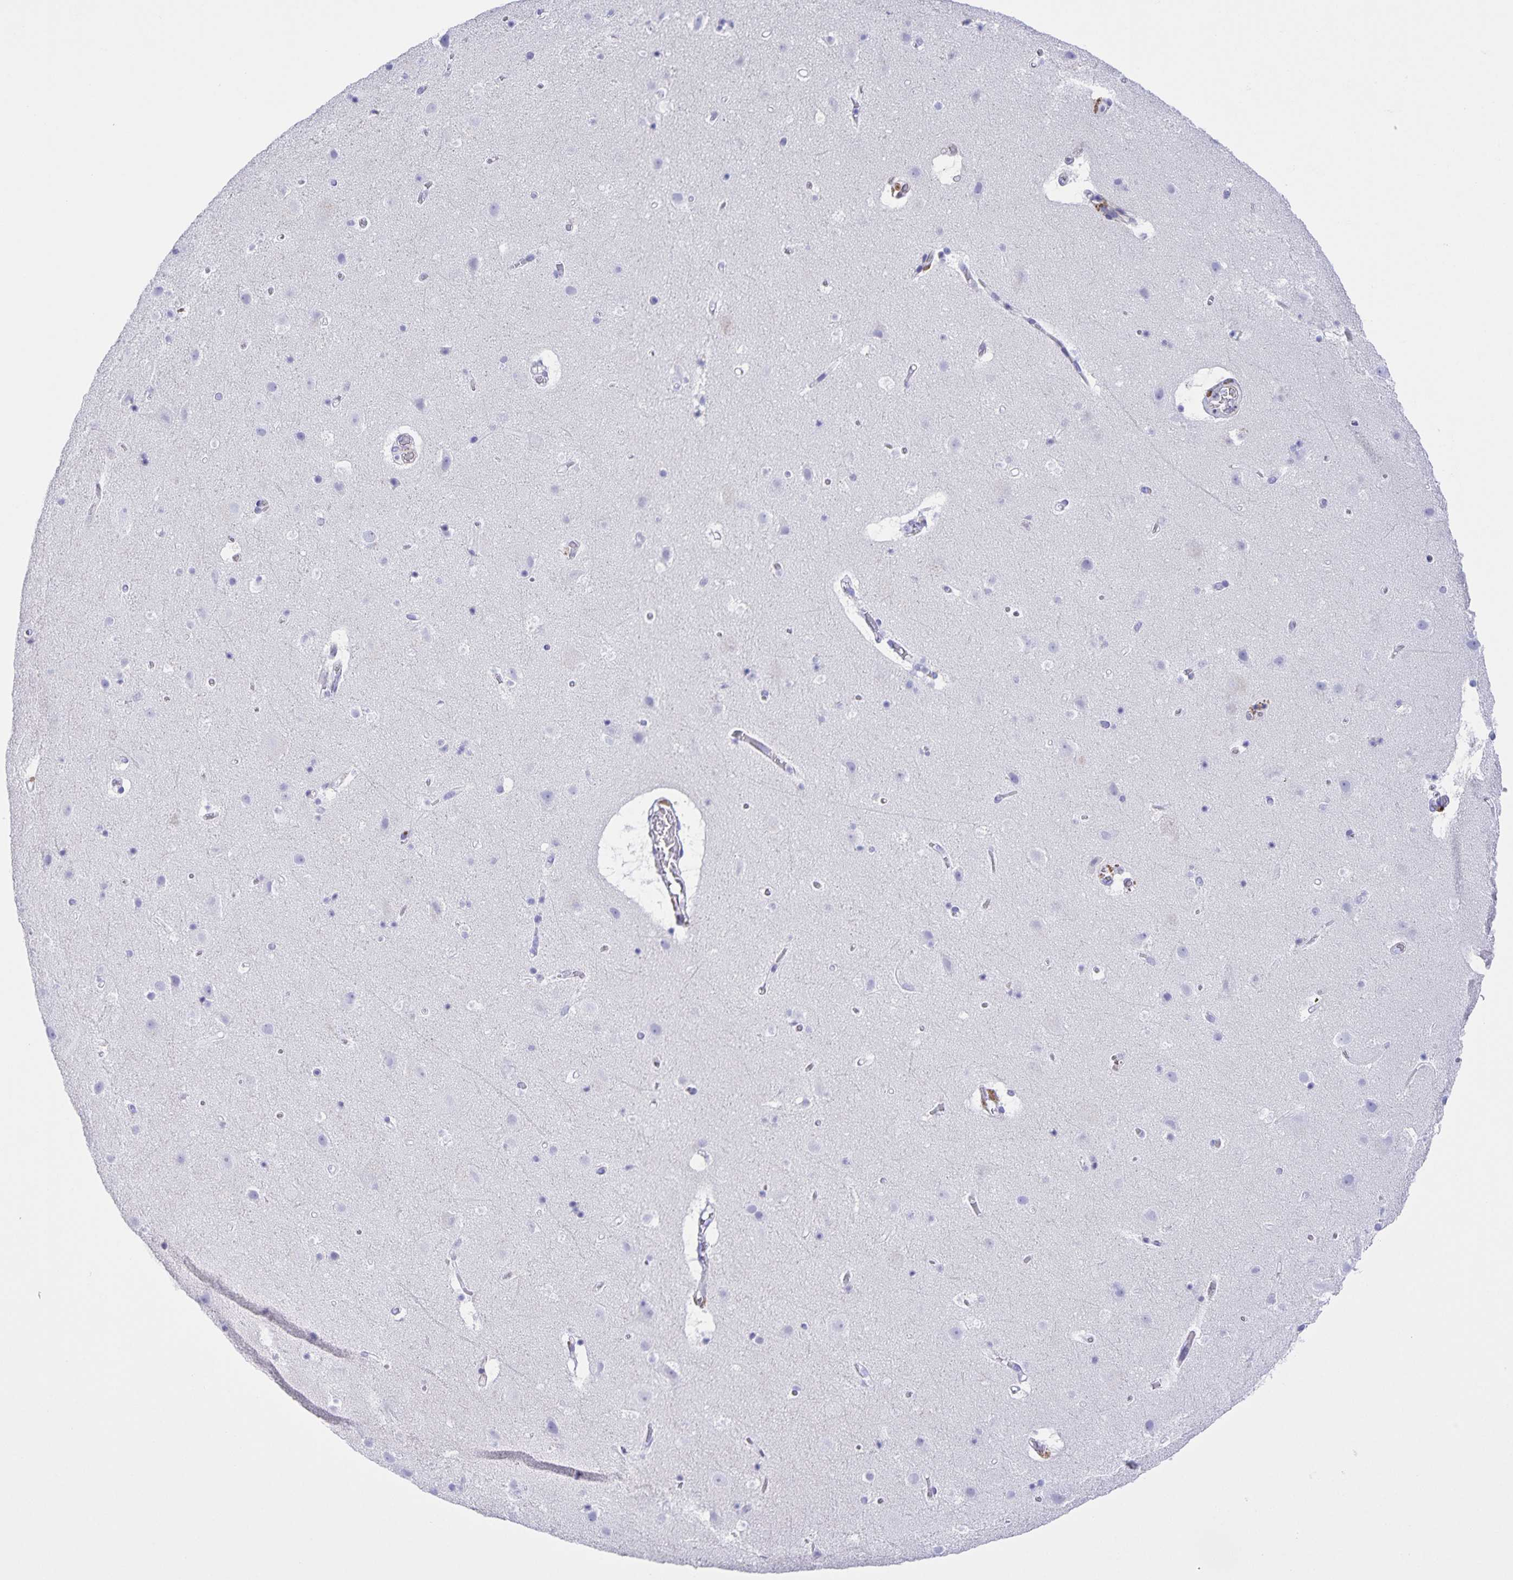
{"staining": {"intensity": "negative", "quantity": "none", "location": "none"}, "tissue": "cerebral cortex", "cell_type": "Endothelial cells", "image_type": "normal", "snomed": [{"axis": "morphology", "description": "Normal tissue, NOS"}, {"axis": "topography", "description": "Cerebral cortex"}], "caption": "A high-resolution photomicrograph shows immunohistochemistry staining of benign cerebral cortex, which exhibits no significant expression in endothelial cells.", "gene": "UBQLN3", "patient": {"sex": "female", "age": 42}}